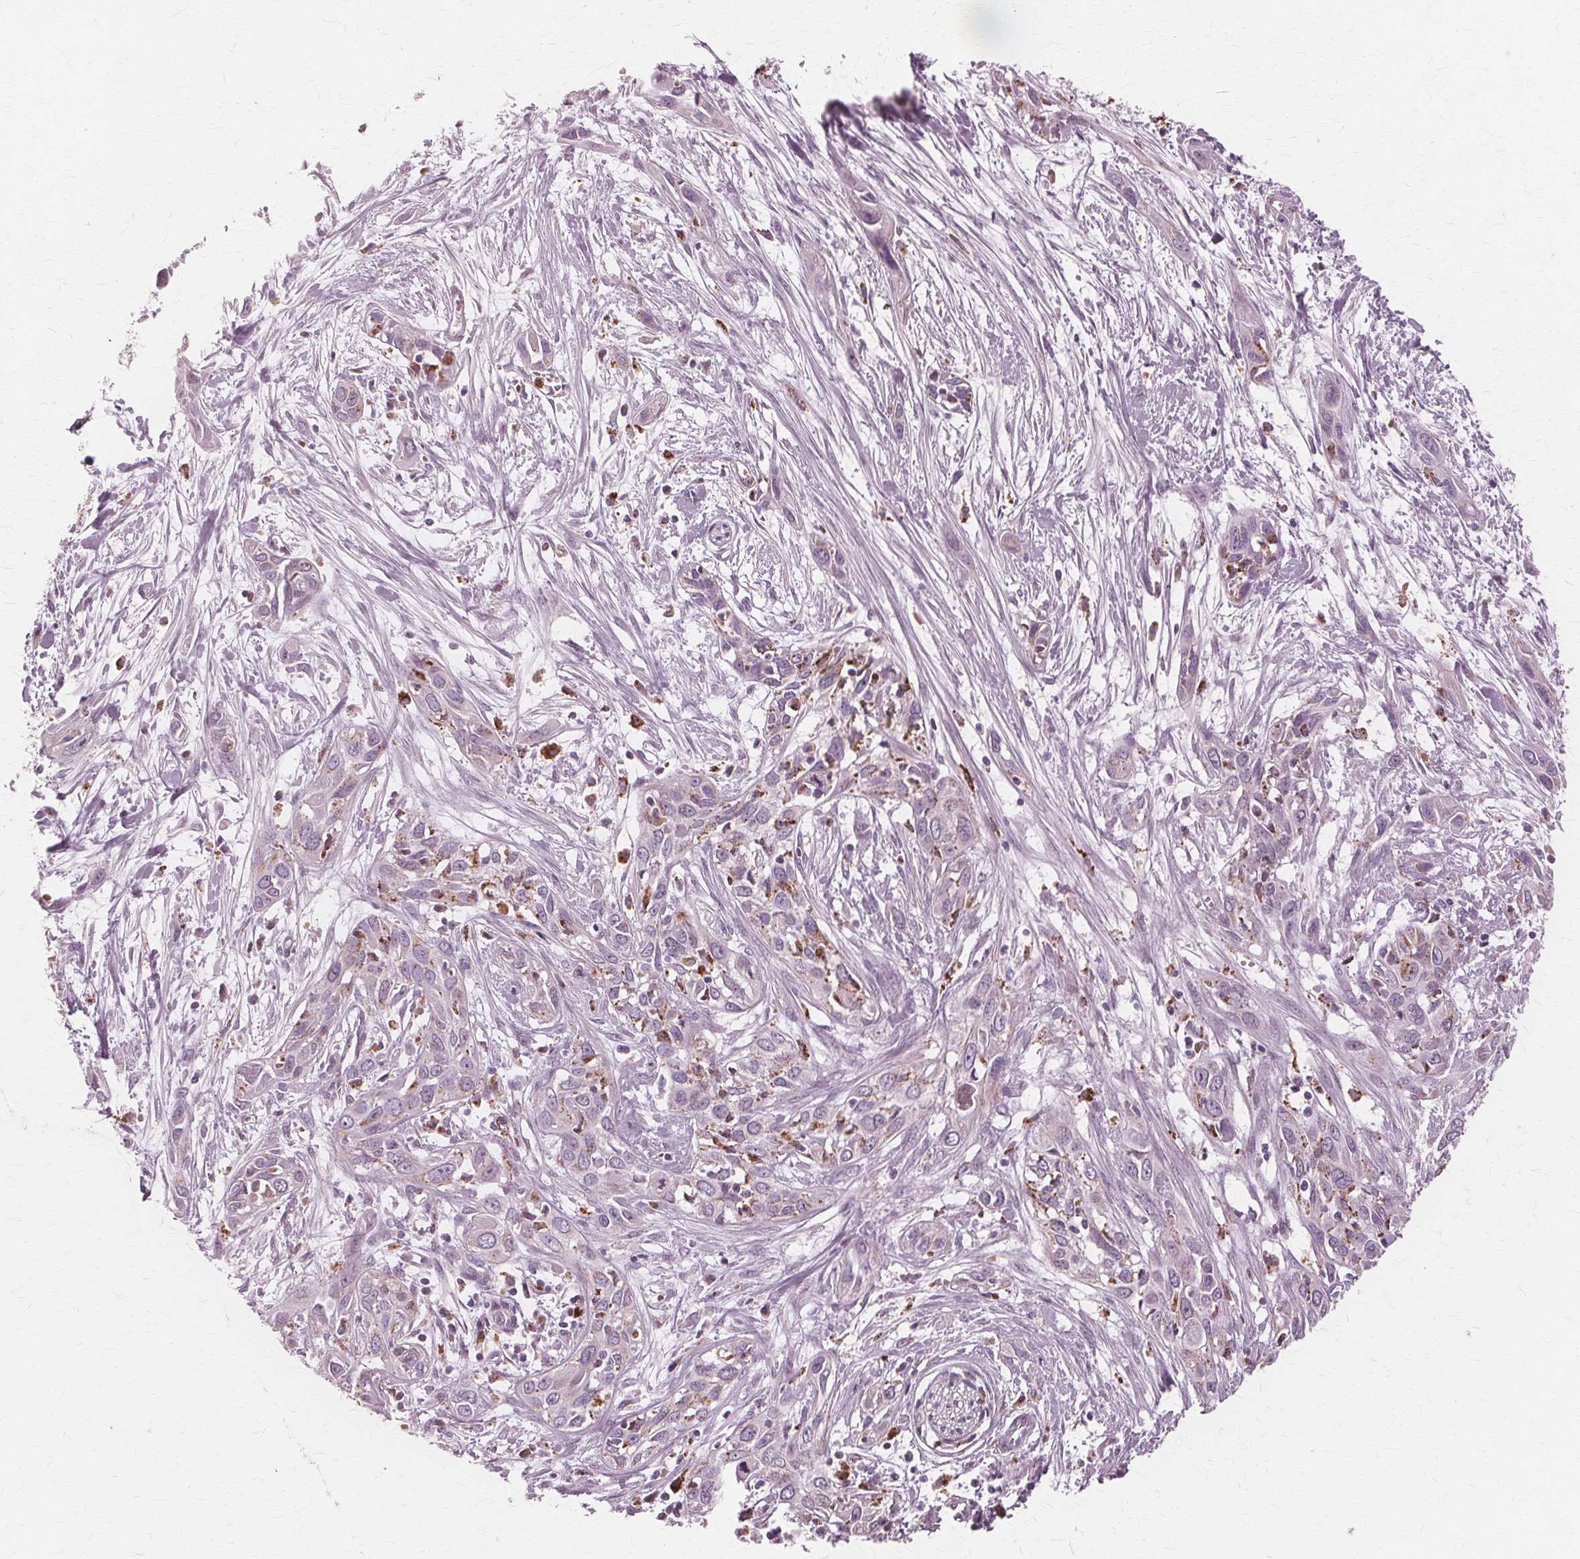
{"staining": {"intensity": "moderate", "quantity": "<25%", "location": "cytoplasmic/membranous"}, "tissue": "pancreatic cancer", "cell_type": "Tumor cells", "image_type": "cancer", "snomed": [{"axis": "morphology", "description": "Adenocarcinoma, NOS"}, {"axis": "topography", "description": "Pancreas"}], "caption": "Pancreatic cancer (adenocarcinoma) stained with a protein marker demonstrates moderate staining in tumor cells.", "gene": "DNASE2", "patient": {"sex": "female", "age": 55}}